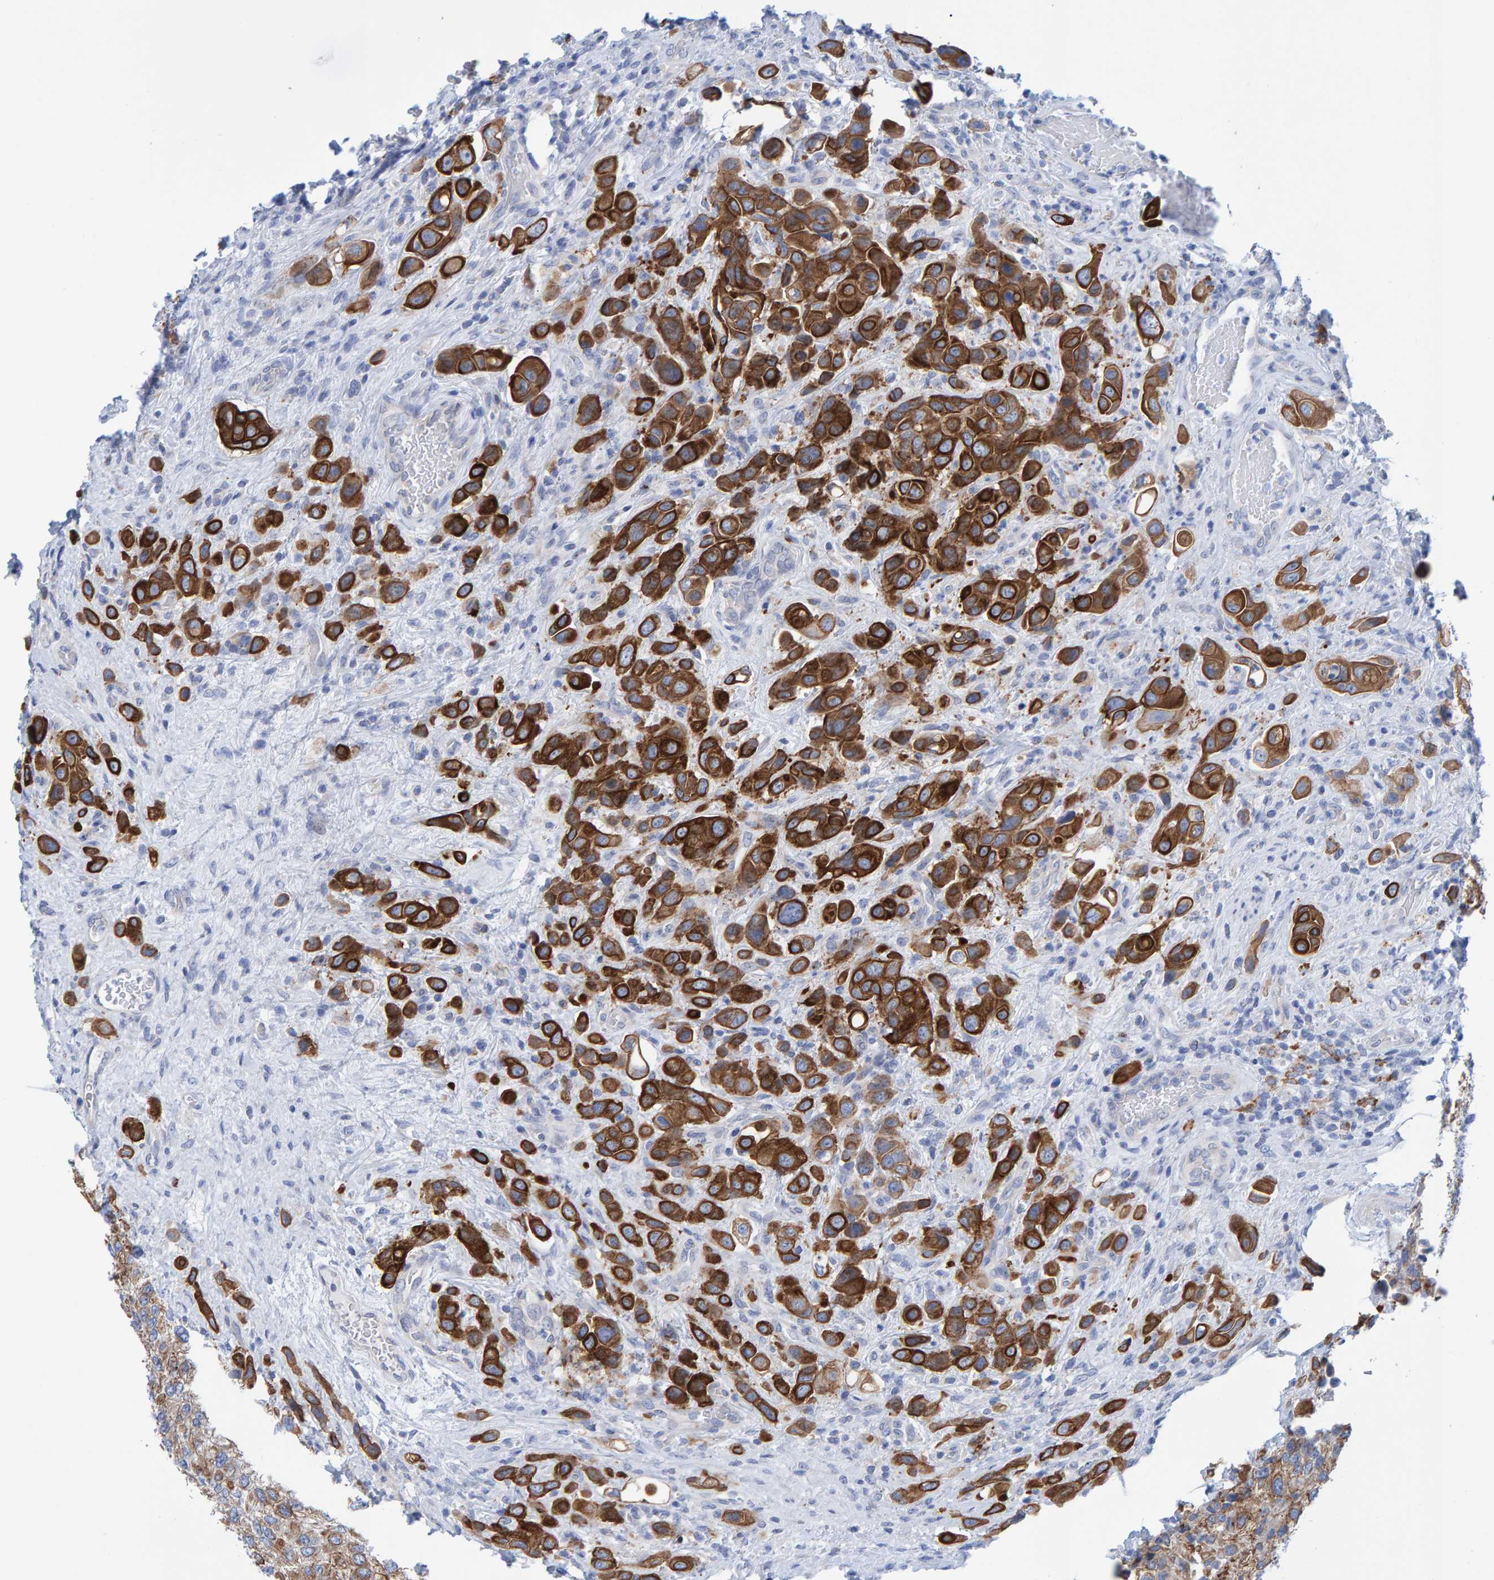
{"staining": {"intensity": "strong", "quantity": ">75%", "location": "cytoplasmic/membranous"}, "tissue": "urothelial cancer", "cell_type": "Tumor cells", "image_type": "cancer", "snomed": [{"axis": "morphology", "description": "Urothelial carcinoma, High grade"}, {"axis": "topography", "description": "Urinary bladder"}], "caption": "Strong cytoplasmic/membranous protein positivity is present in approximately >75% of tumor cells in urothelial cancer.", "gene": "JAKMIP3", "patient": {"sex": "male", "age": 50}}